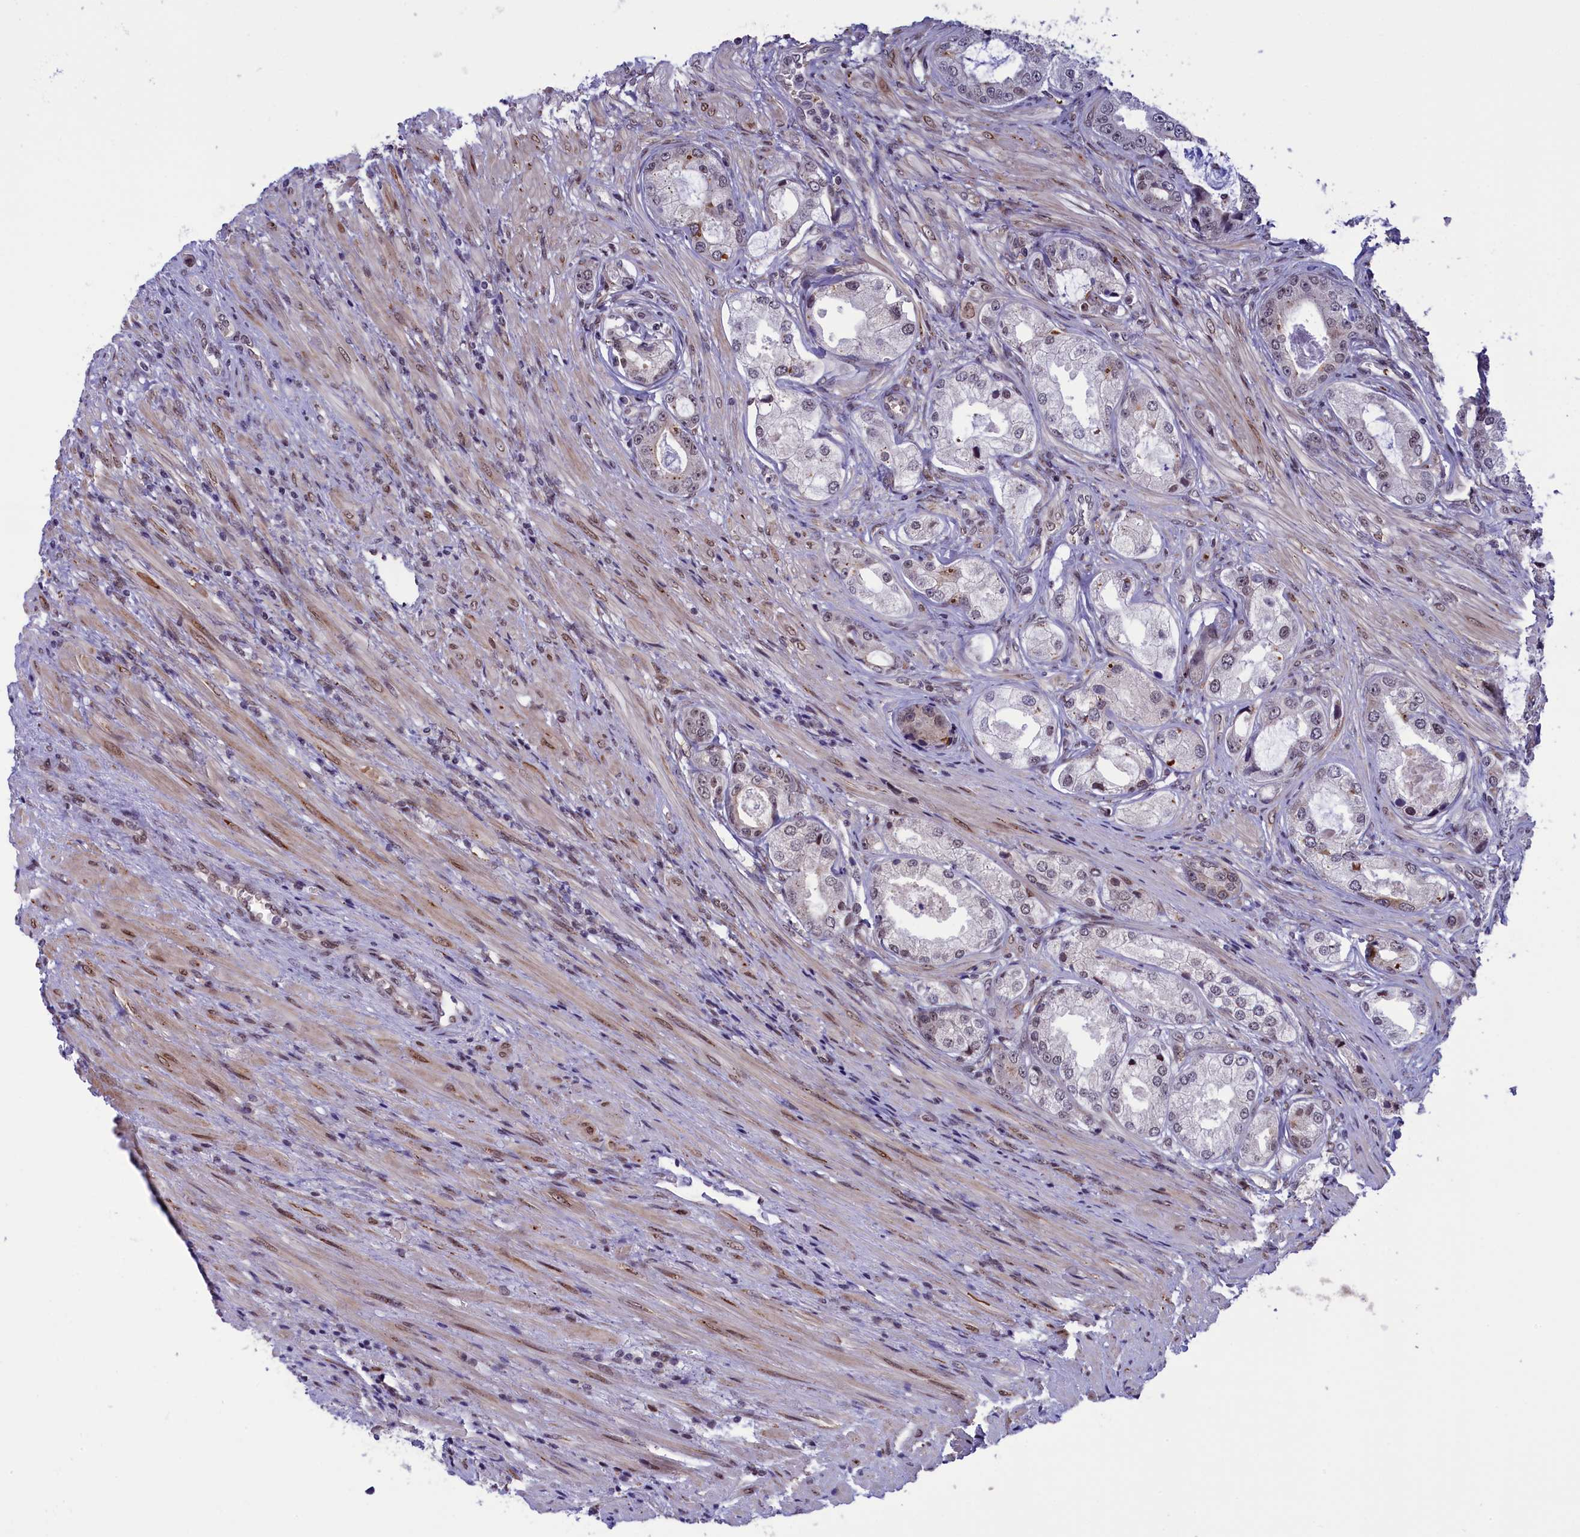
{"staining": {"intensity": "negative", "quantity": "none", "location": "none"}, "tissue": "prostate cancer", "cell_type": "Tumor cells", "image_type": "cancer", "snomed": [{"axis": "morphology", "description": "Adenocarcinoma, Low grade"}, {"axis": "topography", "description": "Prostate"}], "caption": "This is a photomicrograph of IHC staining of prostate low-grade adenocarcinoma, which shows no positivity in tumor cells.", "gene": "MPHOSPH8", "patient": {"sex": "male", "age": 68}}